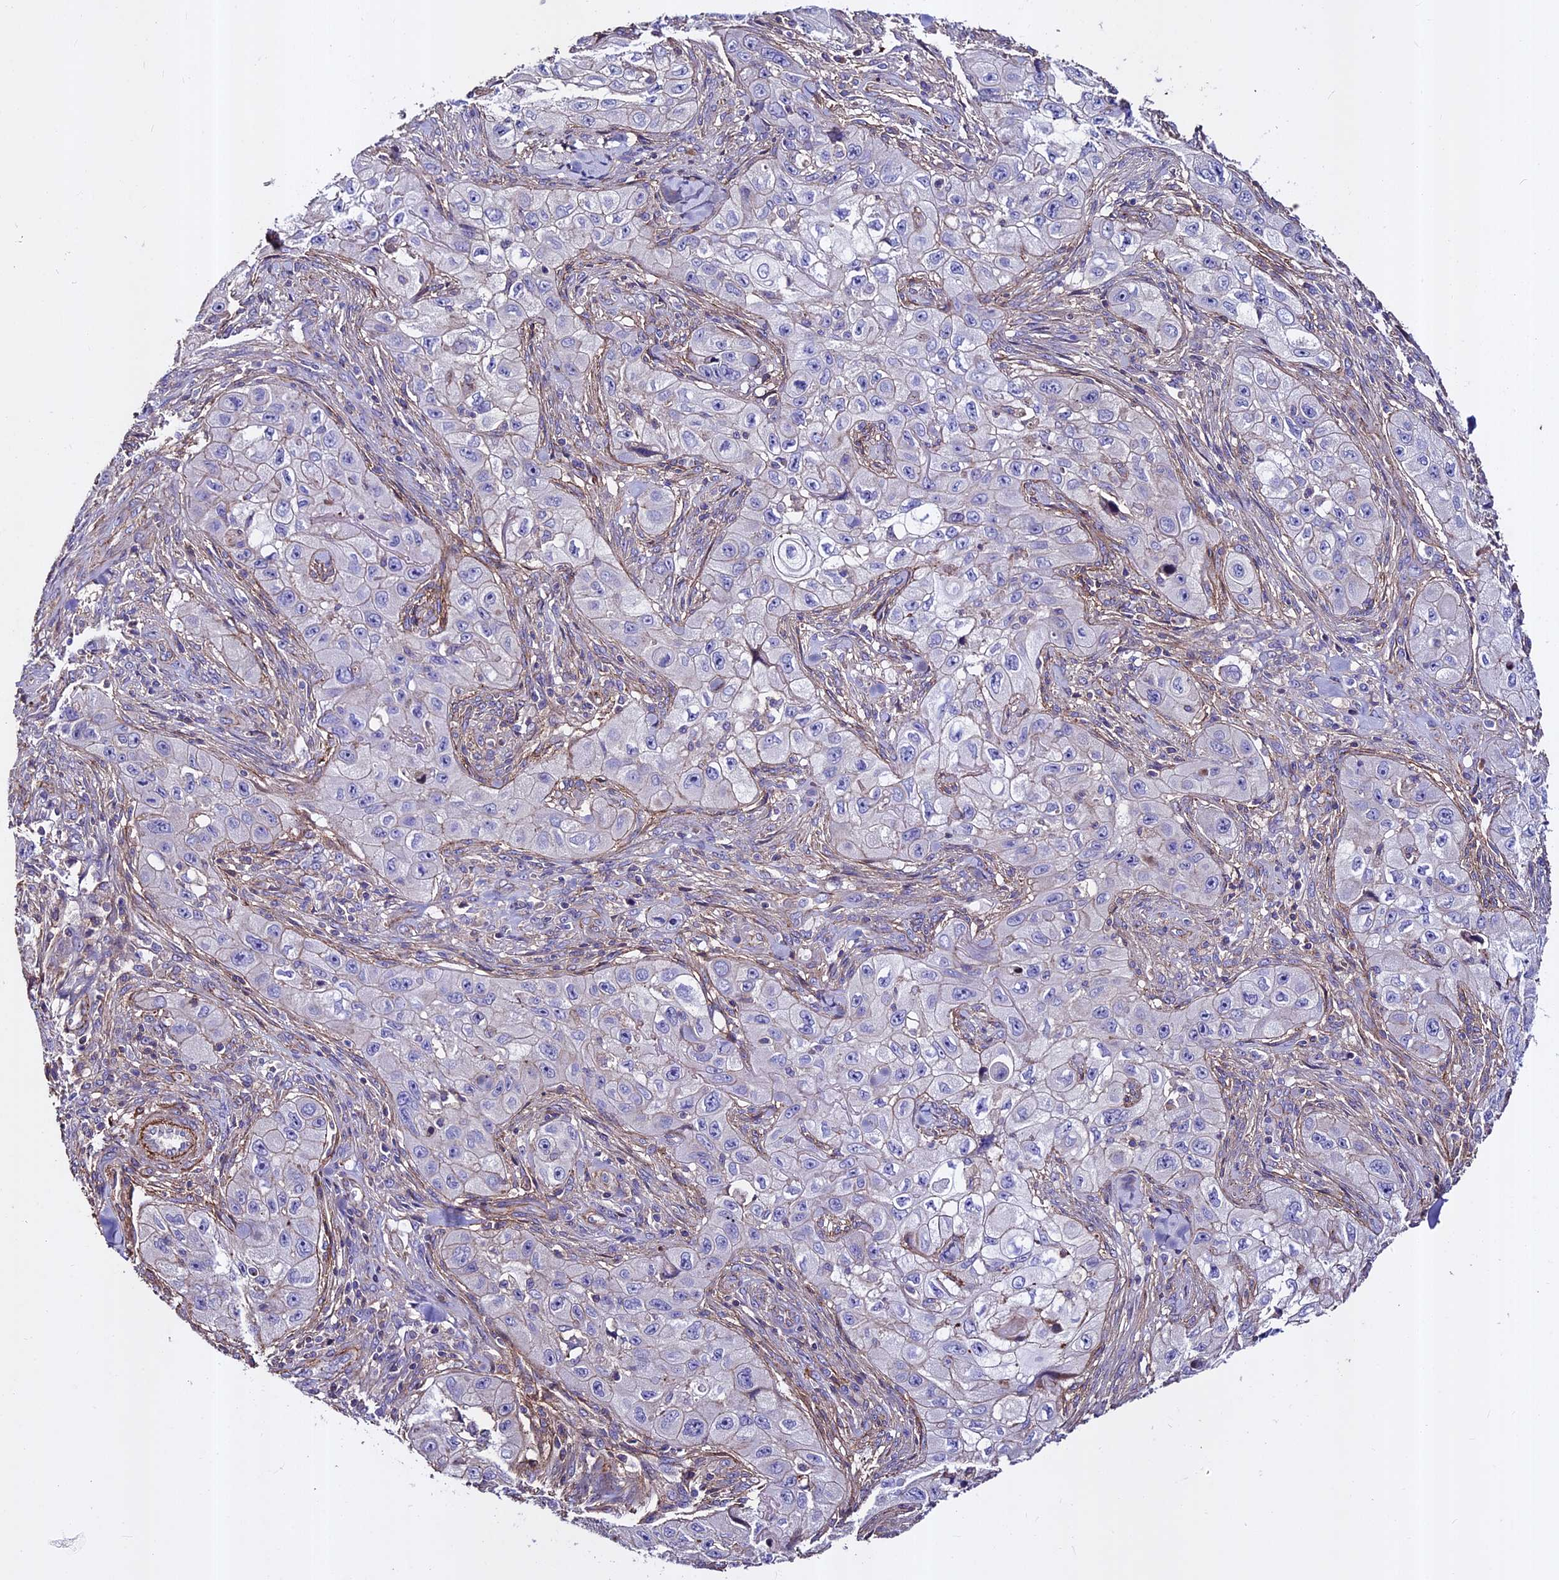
{"staining": {"intensity": "negative", "quantity": "none", "location": "none"}, "tissue": "skin cancer", "cell_type": "Tumor cells", "image_type": "cancer", "snomed": [{"axis": "morphology", "description": "Squamous cell carcinoma, NOS"}, {"axis": "topography", "description": "Skin"}, {"axis": "topography", "description": "Subcutis"}], "caption": "Tumor cells are negative for brown protein staining in skin cancer (squamous cell carcinoma).", "gene": "EVA1B", "patient": {"sex": "male", "age": 73}}